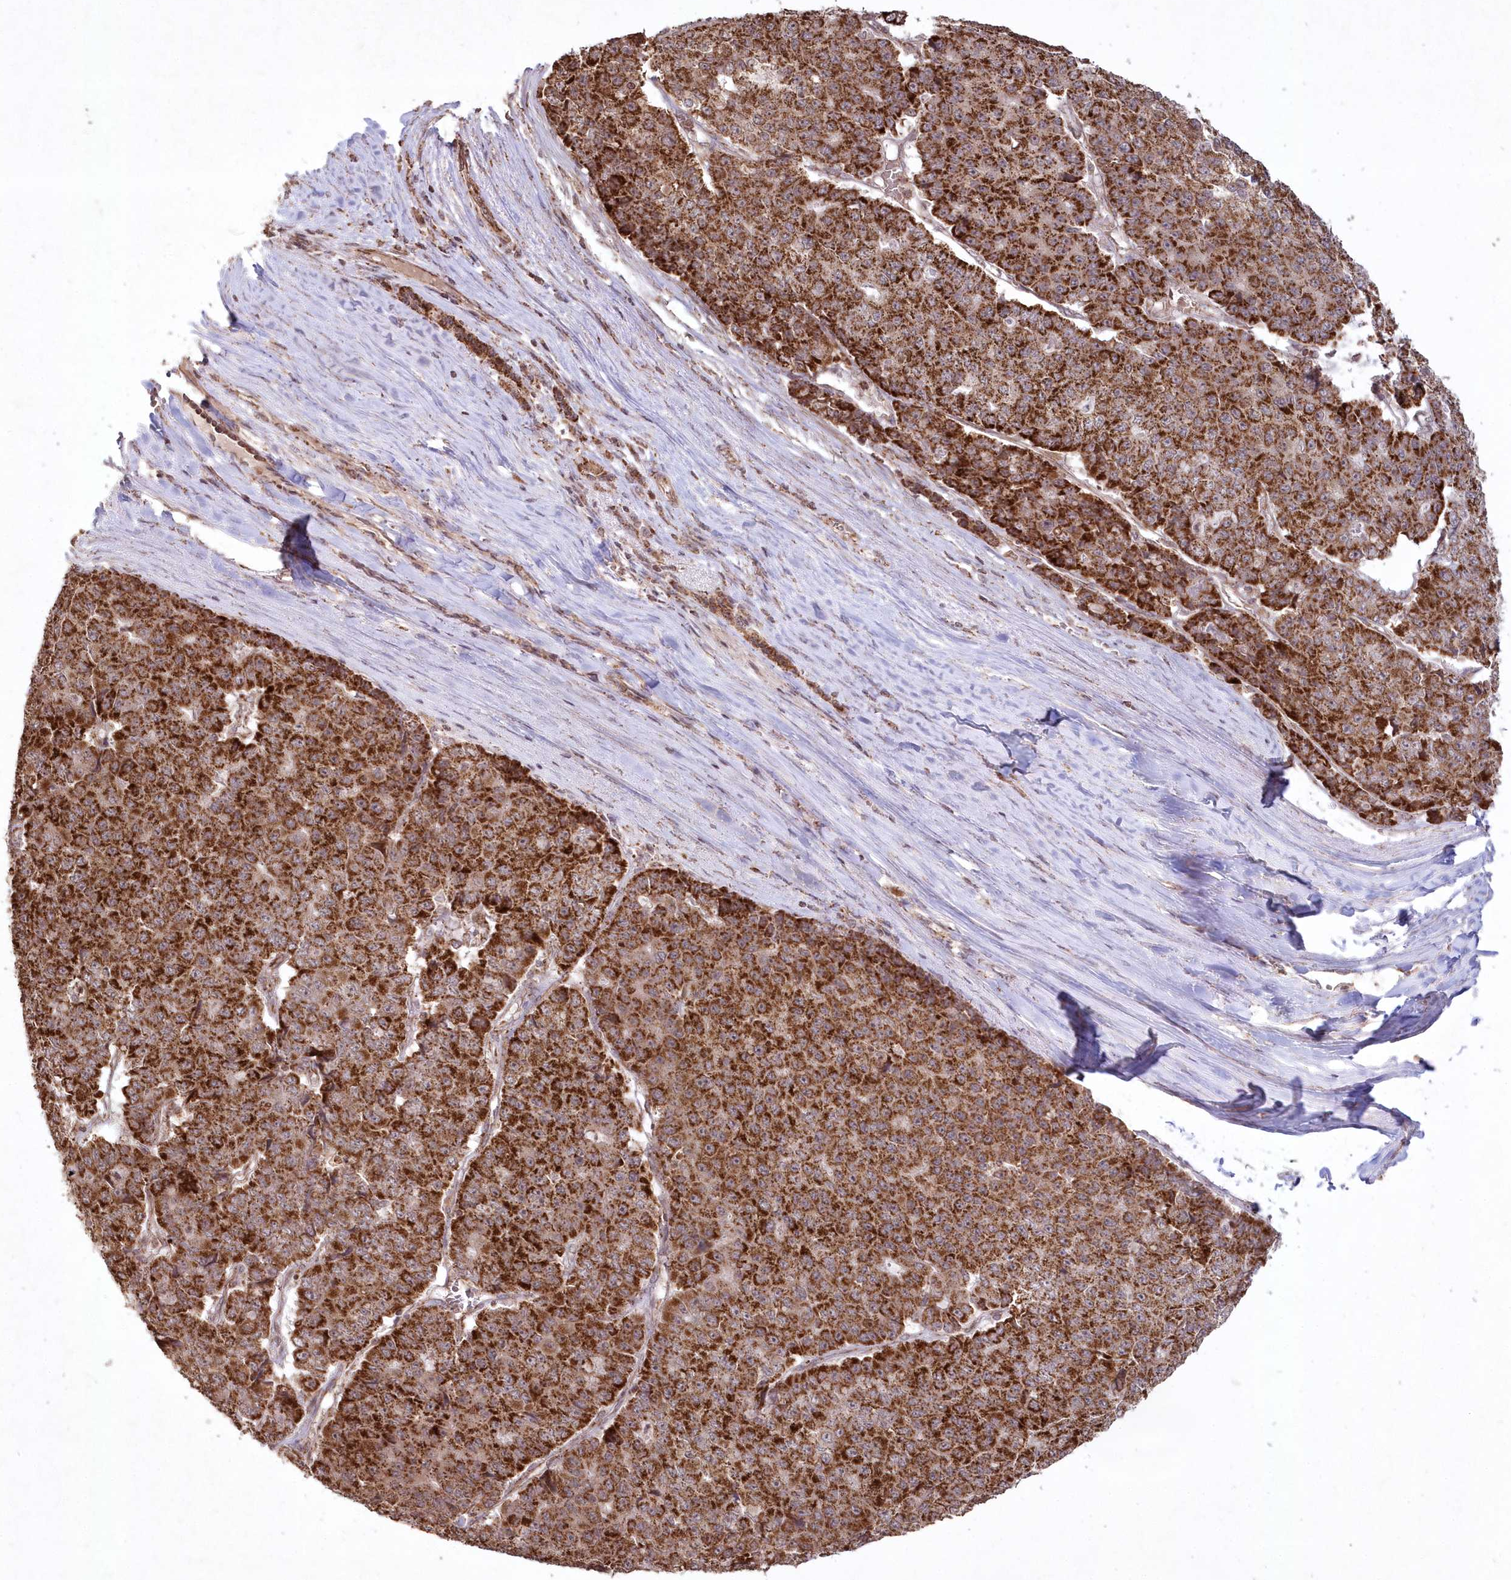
{"staining": {"intensity": "strong", "quantity": ">75%", "location": "cytoplasmic/membranous"}, "tissue": "pancreatic cancer", "cell_type": "Tumor cells", "image_type": "cancer", "snomed": [{"axis": "morphology", "description": "Adenocarcinoma, NOS"}, {"axis": "topography", "description": "Pancreas"}], "caption": "High-magnification brightfield microscopy of adenocarcinoma (pancreatic) stained with DAB (brown) and counterstained with hematoxylin (blue). tumor cells exhibit strong cytoplasmic/membranous positivity is seen in approximately>75% of cells.", "gene": "LRPPRC", "patient": {"sex": "male", "age": 50}}